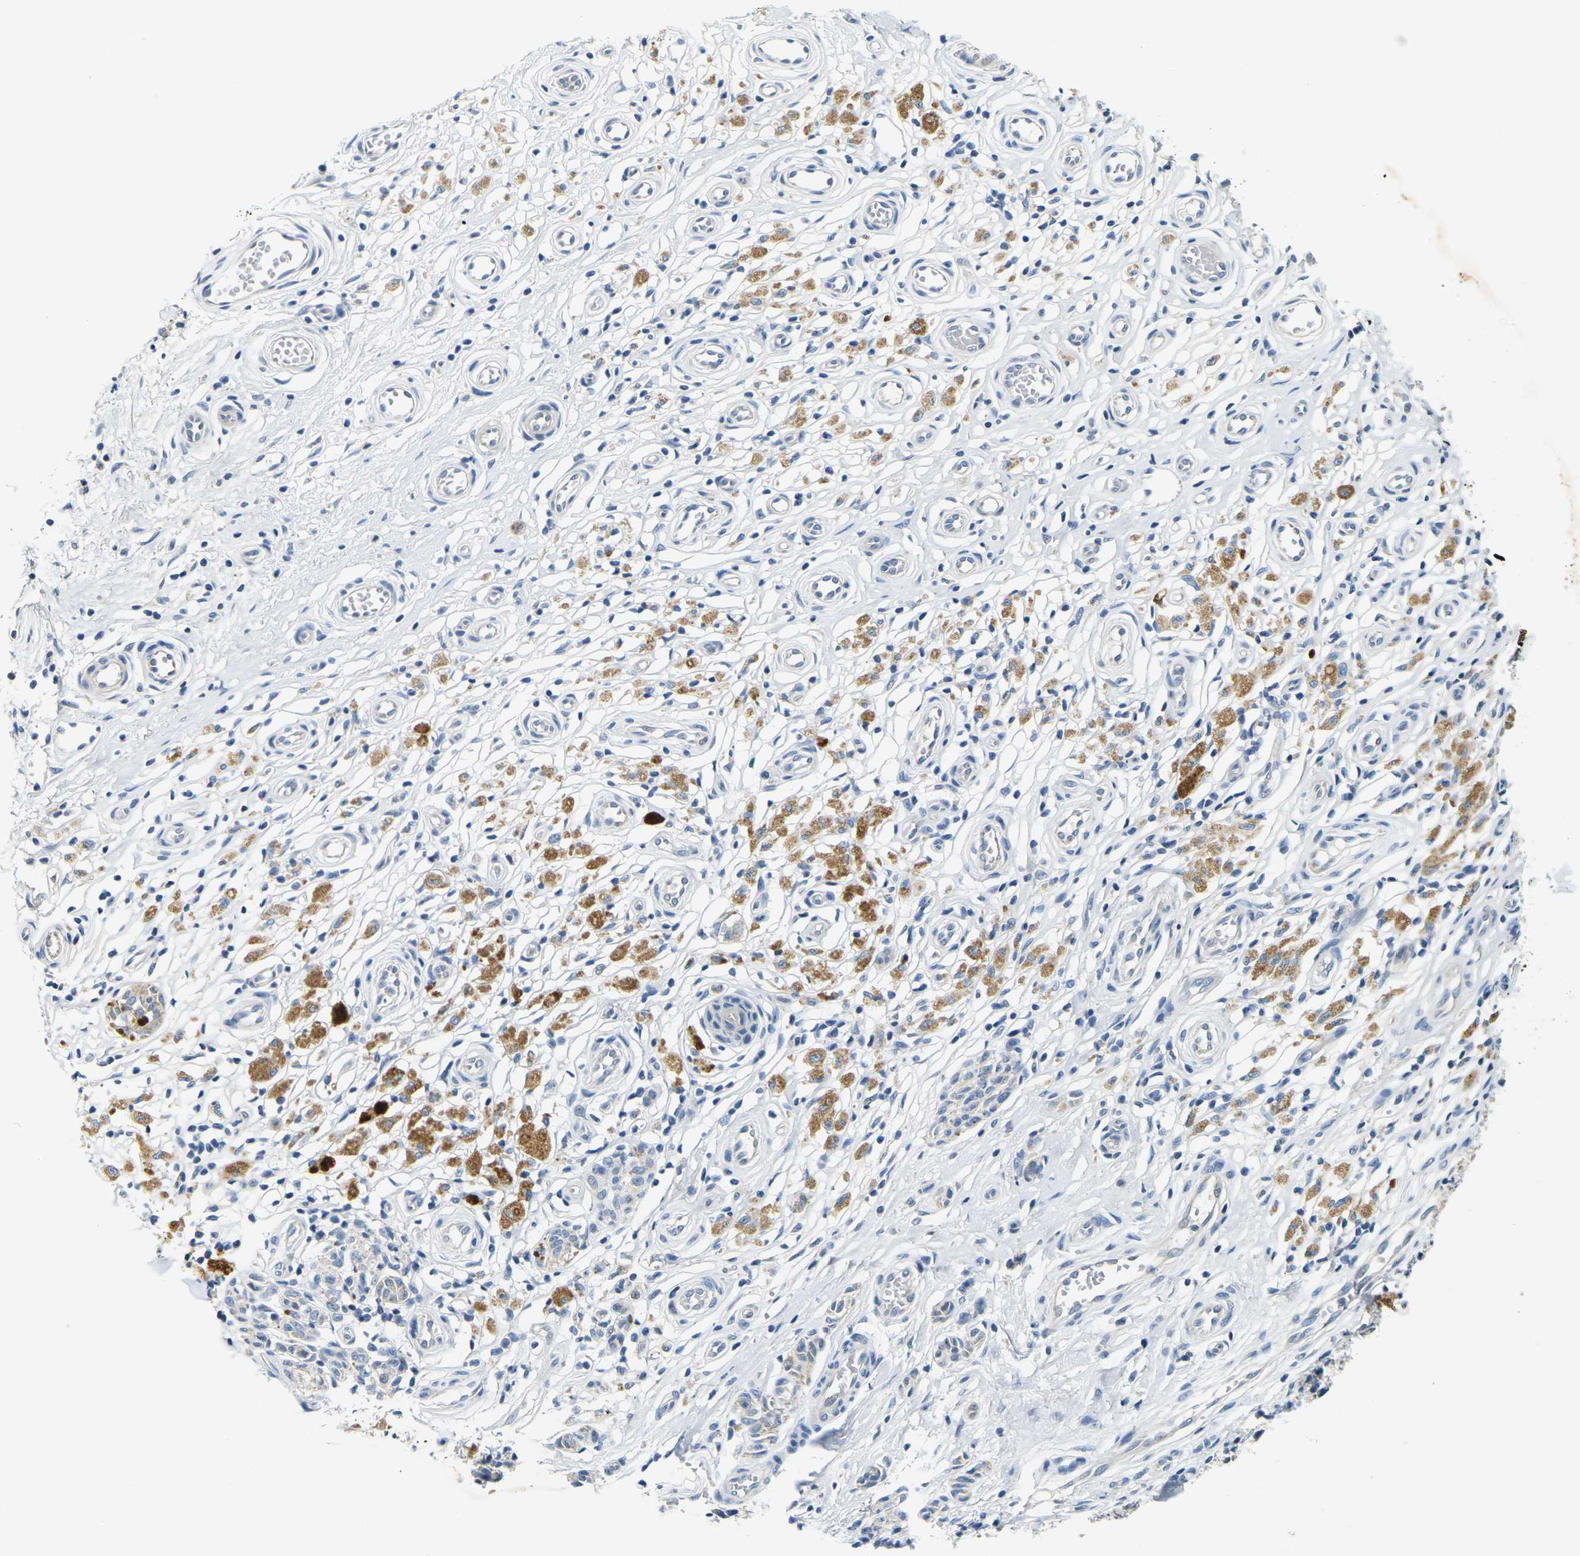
{"staining": {"intensity": "negative", "quantity": "none", "location": "none"}, "tissue": "melanoma", "cell_type": "Tumor cells", "image_type": "cancer", "snomed": [{"axis": "morphology", "description": "Malignant melanoma, NOS"}, {"axis": "topography", "description": "Skin"}], "caption": "An IHC micrograph of malignant melanoma is shown. There is no staining in tumor cells of malignant melanoma.", "gene": "SHISAL2B", "patient": {"sex": "female", "age": 64}}